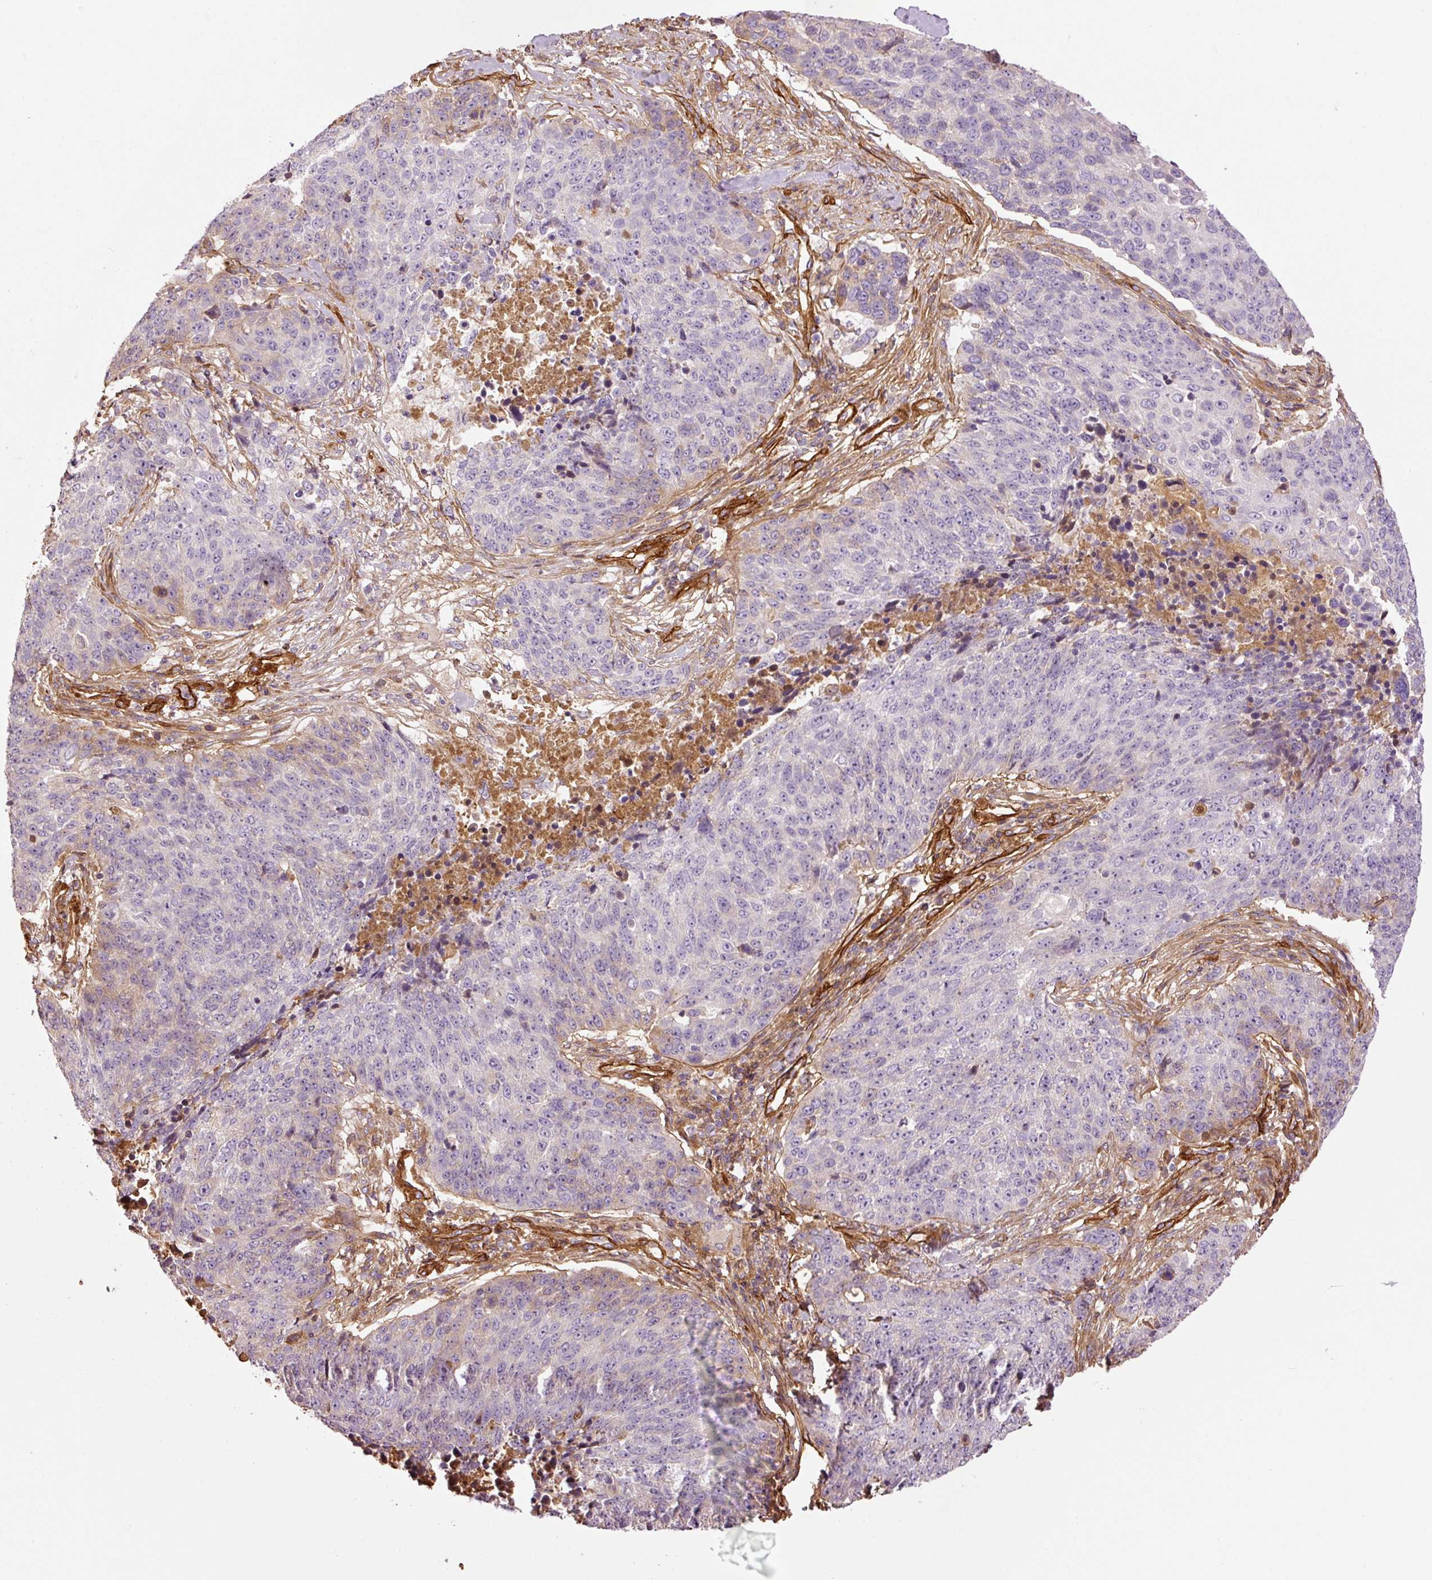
{"staining": {"intensity": "negative", "quantity": "none", "location": "none"}, "tissue": "lung cancer", "cell_type": "Tumor cells", "image_type": "cancer", "snomed": [{"axis": "morphology", "description": "Normal tissue, NOS"}, {"axis": "morphology", "description": "Squamous cell carcinoma, NOS"}, {"axis": "topography", "description": "Lymph node"}, {"axis": "topography", "description": "Lung"}], "caption": "An immunohistochemistry (IHC) image of lung cancer (squamous cell carcinoma) is shown. There is no staining in tumor cells of lung cancer (squamous cell carcinoma). (DAB (3,3'-diaminobenzidine) immunohistochemistry (IHC) visualized using brightfield microscopy, high magnification).", "gene": "NID2", "patient": {"sex": "male", "age": 66}}